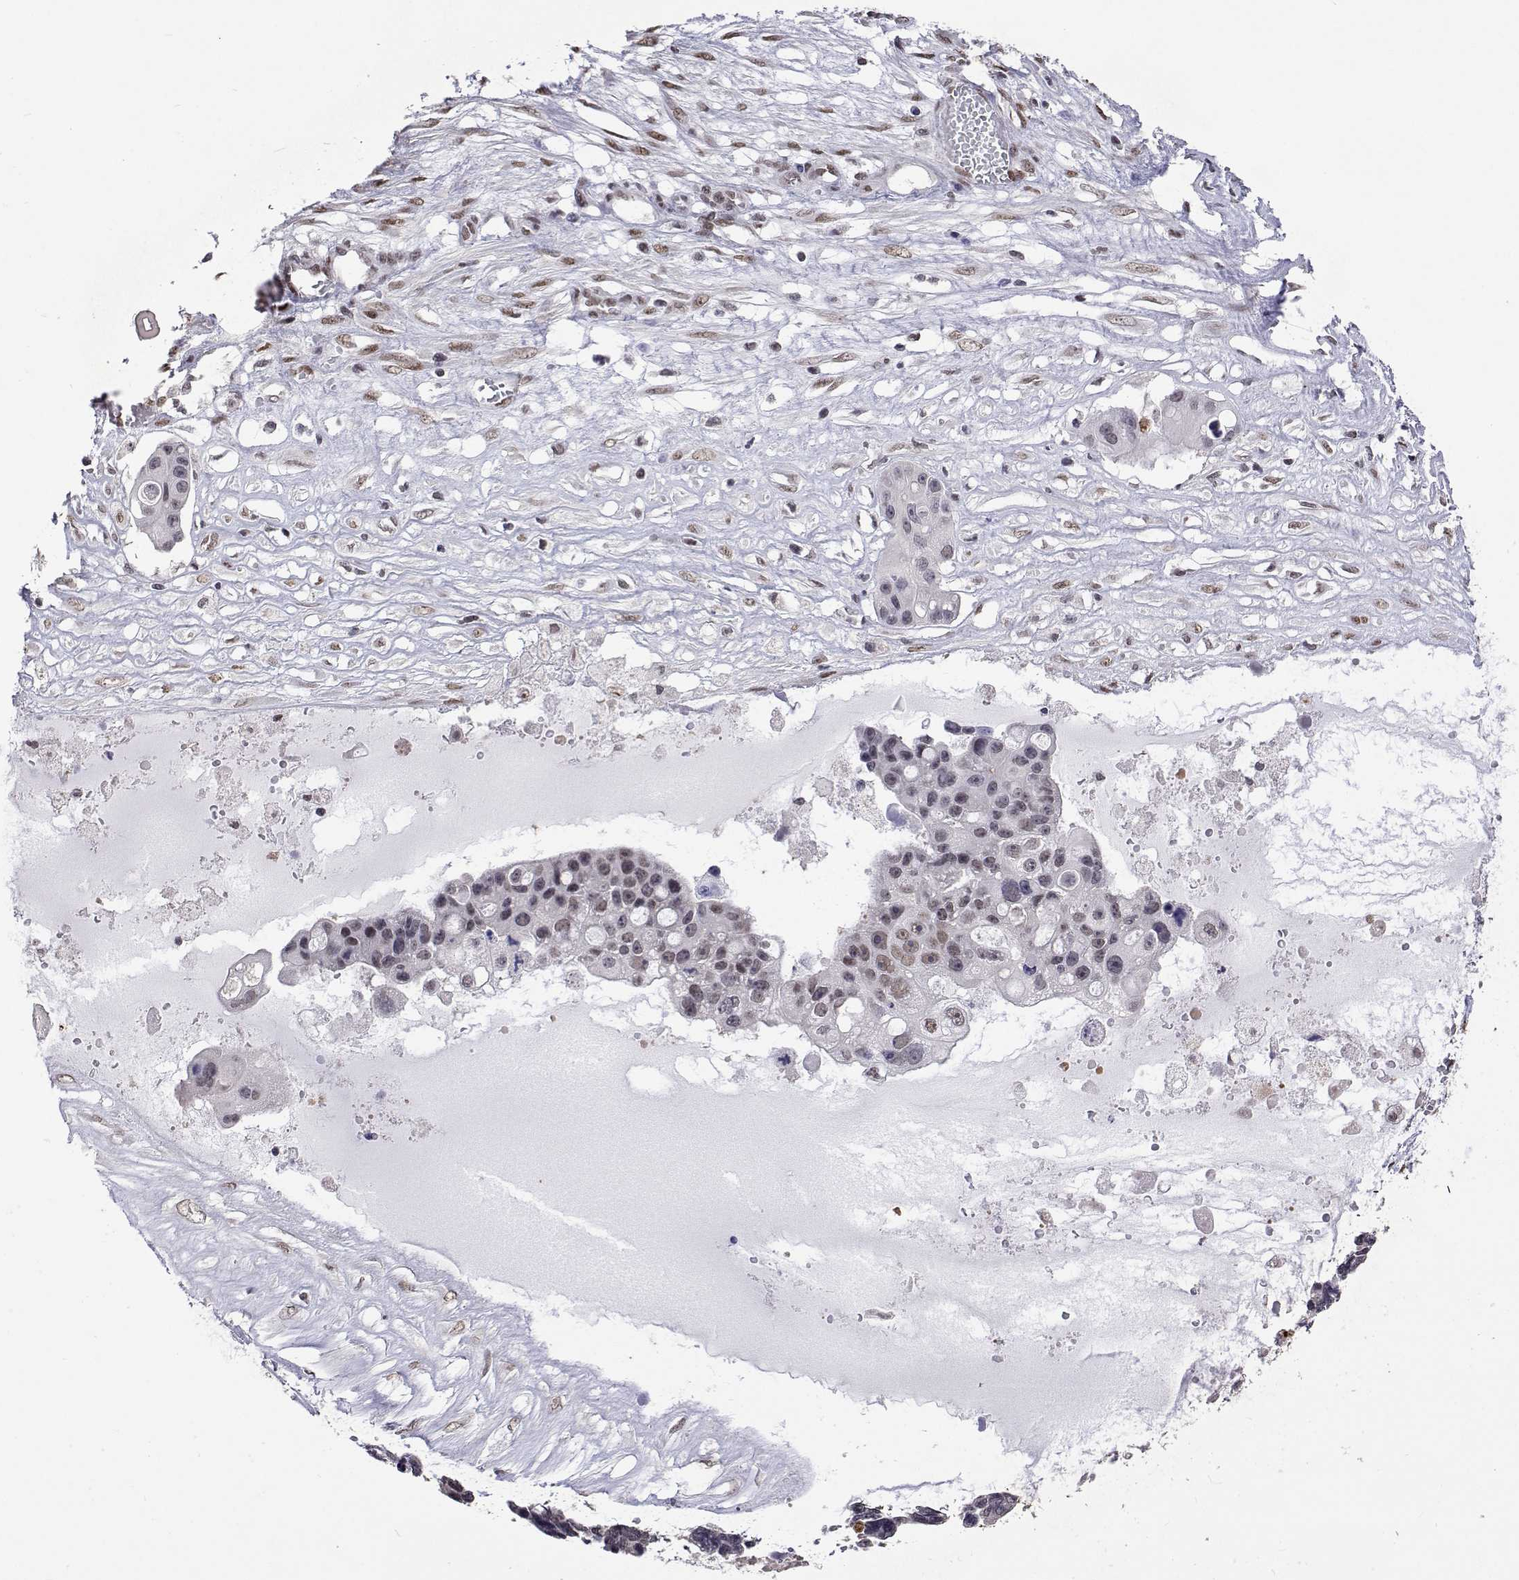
{"staining": {"intensity": "weak", "quantity": ">75%", "location": "nuclear"}, "tissue": "ovarian cancer", "cell_type": "Tumor cells", "image_type": "cancer", "snomed": [{"axis": "morphology", "description": "Cystadenocarcinoma, serous, NOS"}, {"axis": "topography", "description": "Ovary"}], "caption": "Ovarian cancer stained for a protein (brown) demonstrates weak nuclear positive staining in approximately >75% of tumor cells.", "gene": "HNRNPA0", "patient": {"sex": "female", "age": 56}}